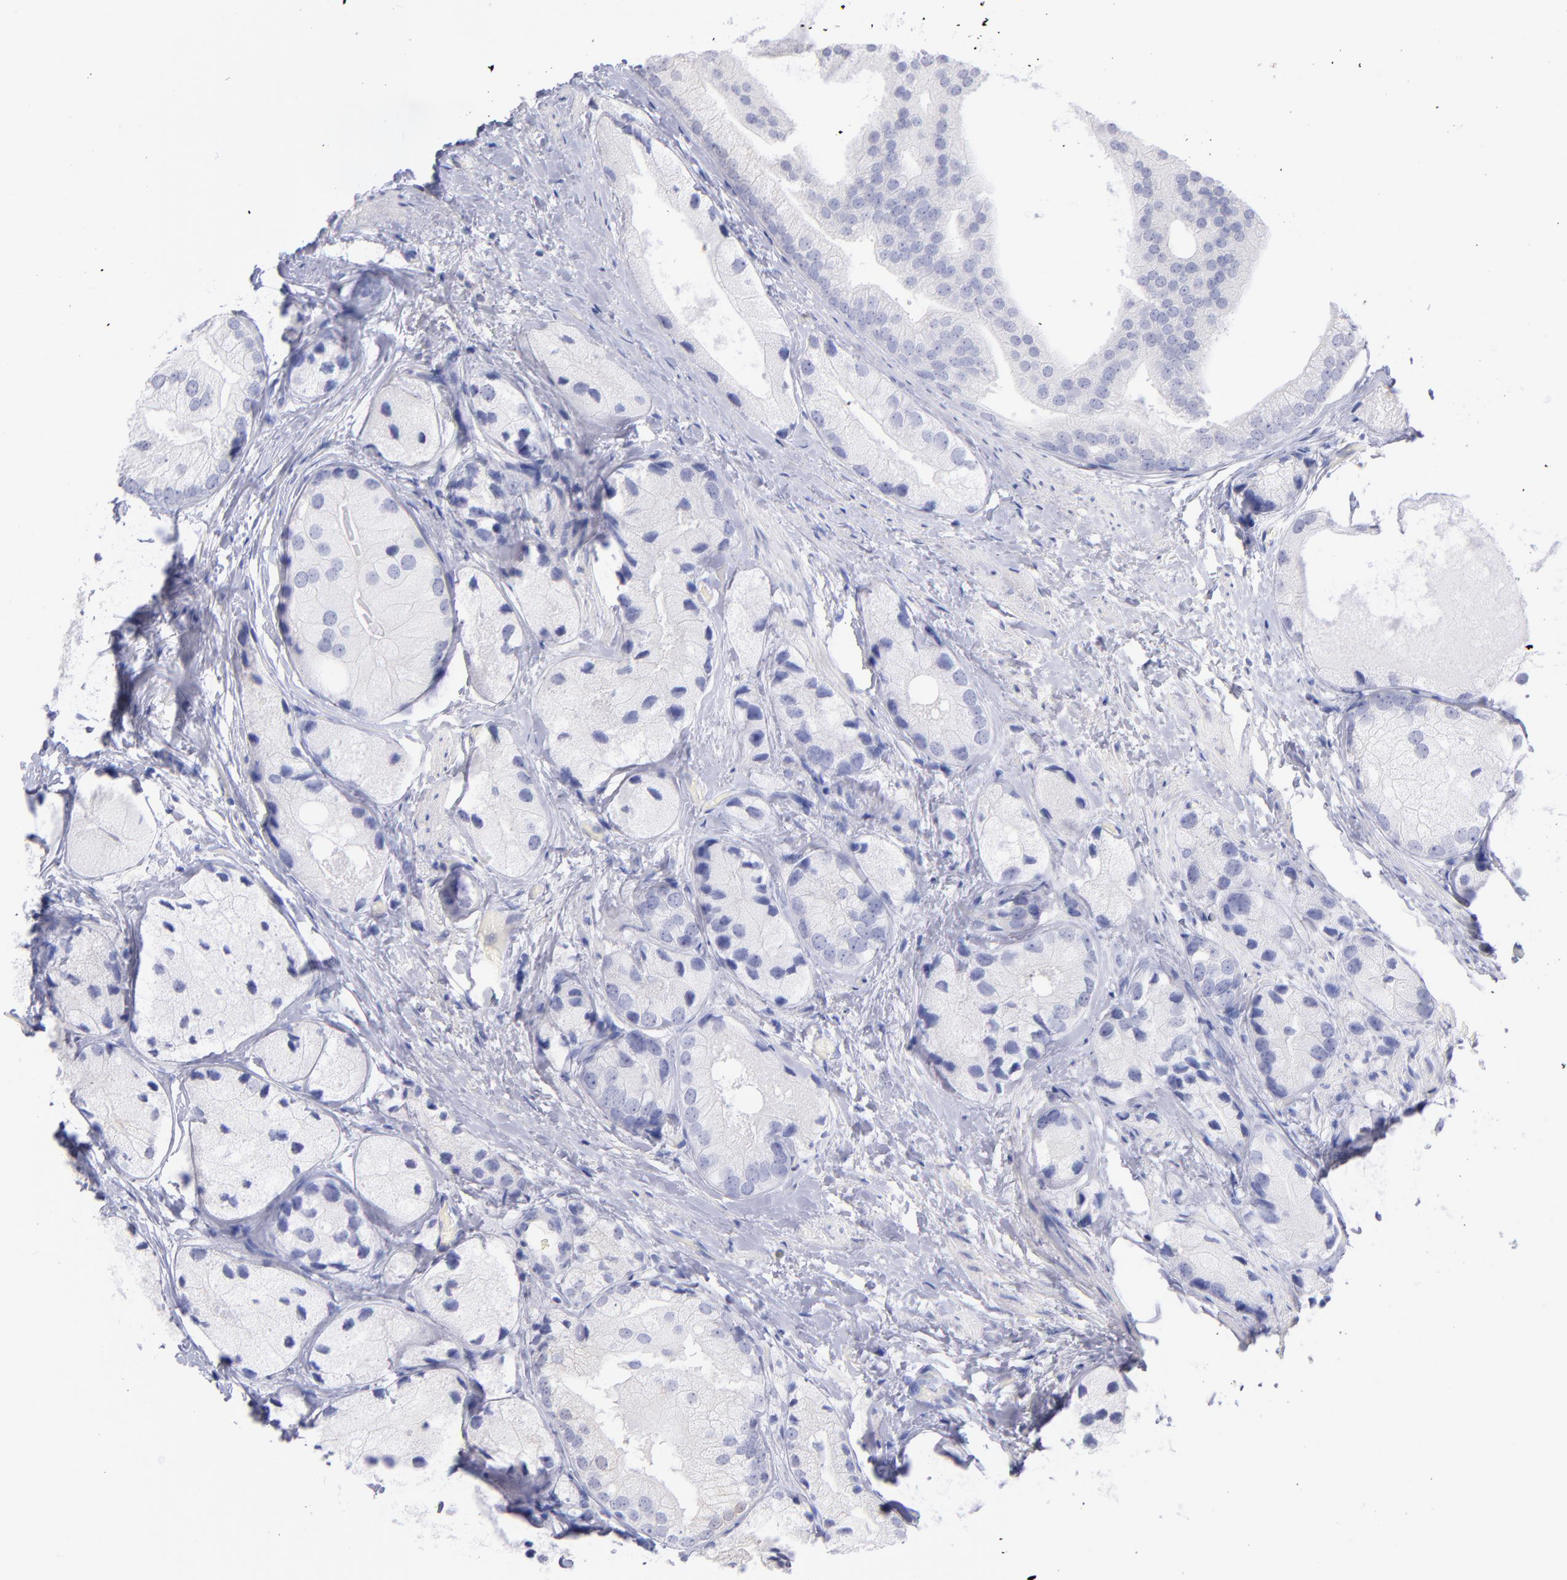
{"staining": {"intensity": "negative", "quantity": "none", "location": "none"}, "tissue": "prostate cancer", "cell_type": "Tumor cells", "image_type": "cancer", "snomed": [{"axis": "morphology", "description": "Adenocarcinoma, Low grade"}, {"axis": "topography", "description": "Prostate"}], "caption": "The photomicrograph reveals no significant staining in tumor cells of prostate low-grade adenocarcinoma.", "gene": "SCGN", "patient": {"sex": "male", "age": 69}}